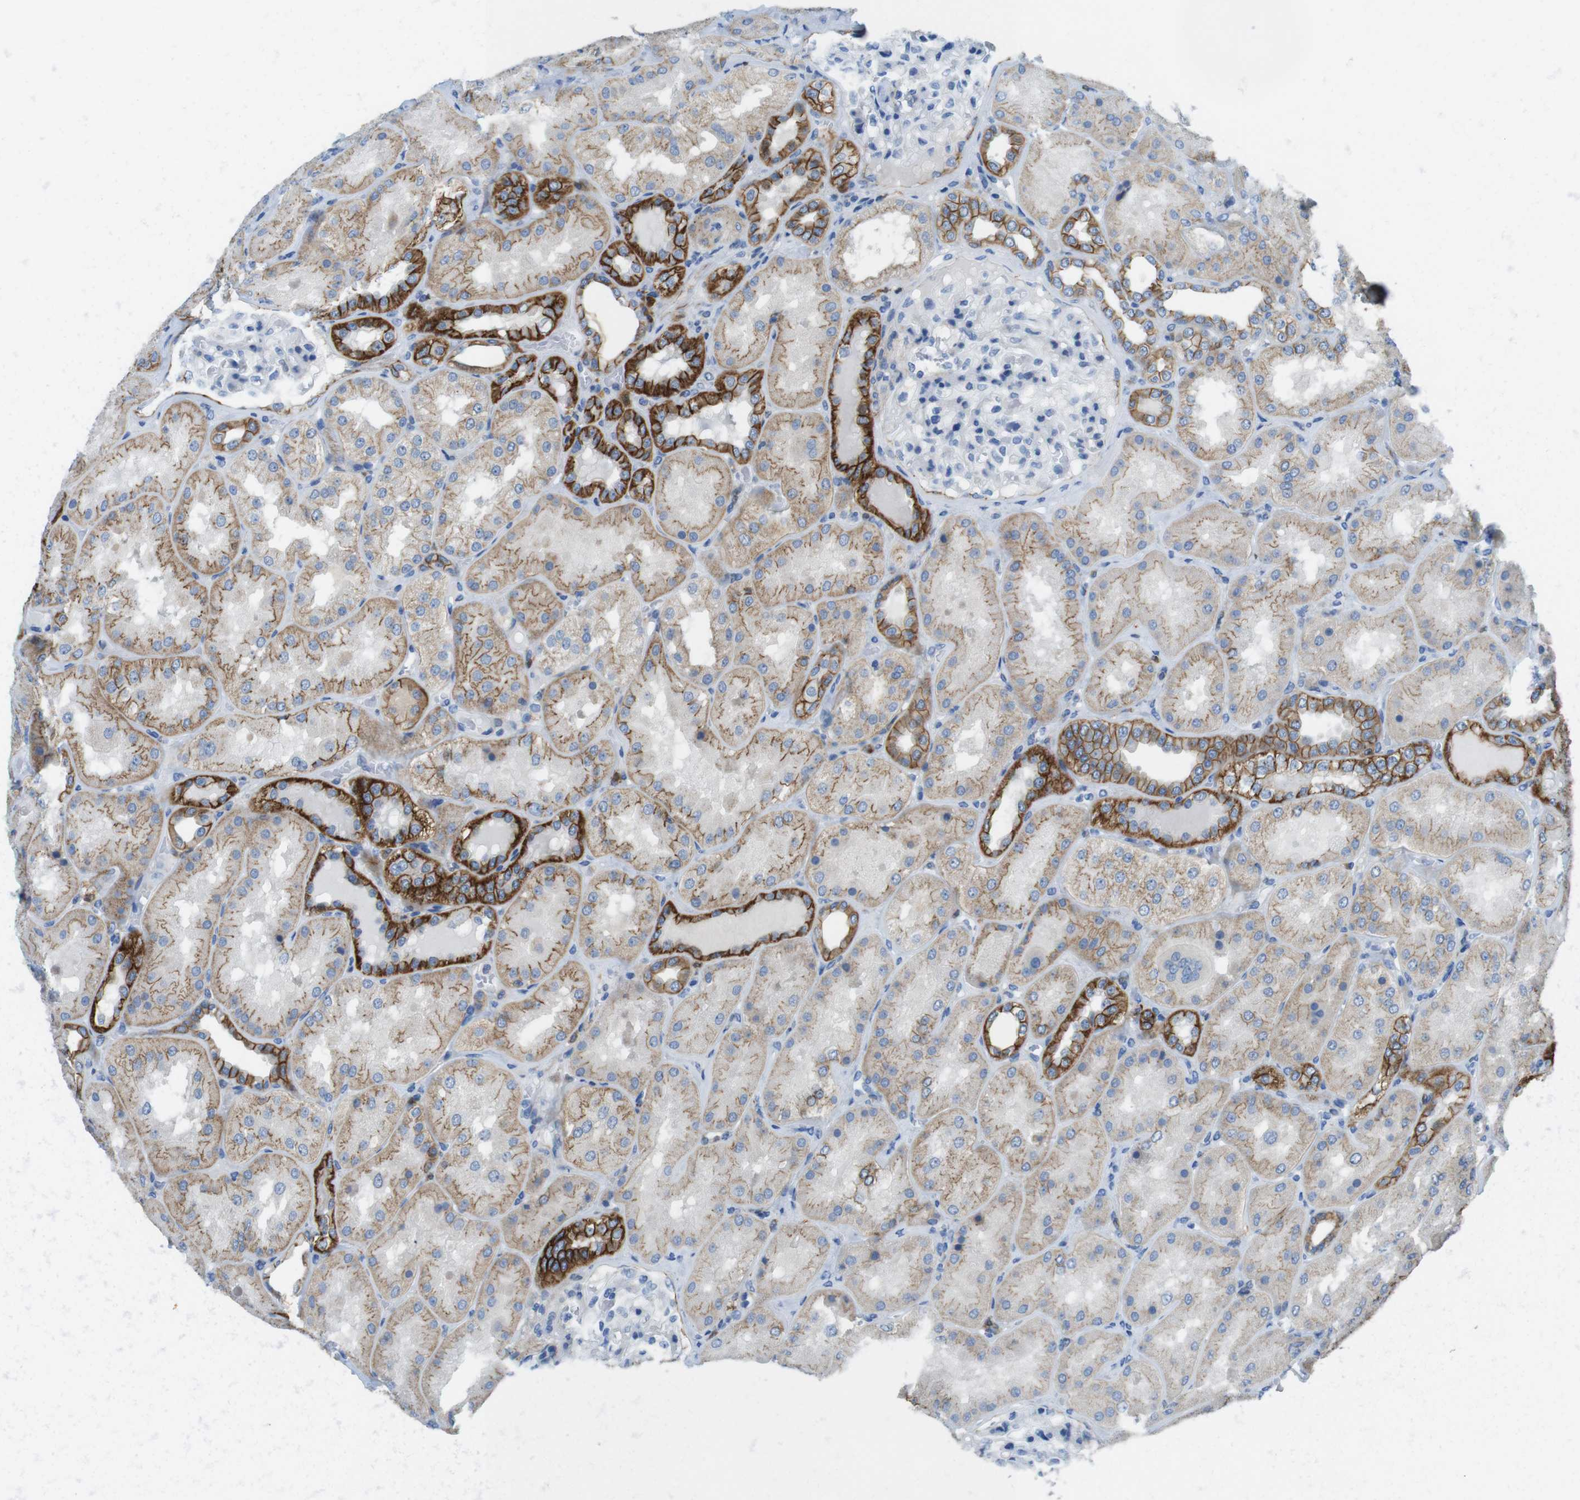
{"staining": {"intensity": "negative", "quantity": "none", "location": "none"}, "tissue": "kidney", "cell_type": "Cells in glomeruli", "image_type": "normal", "snomed": [{"axis": "morphology", "description": "Normal tissue, NOS"}, {"axis": "topography", "description": "Kidney"}], "caption": "Protein analysis of unremarkable kidney displays no significant staining in cells in glomeruli. The staining is performed using DAB (3,3'-diaminobenzidine) brown chromogen with nuclei counter-stained in using hematoxylin.", "gene": "CLMN", "patient": {"sex": "female", "age": 56}}